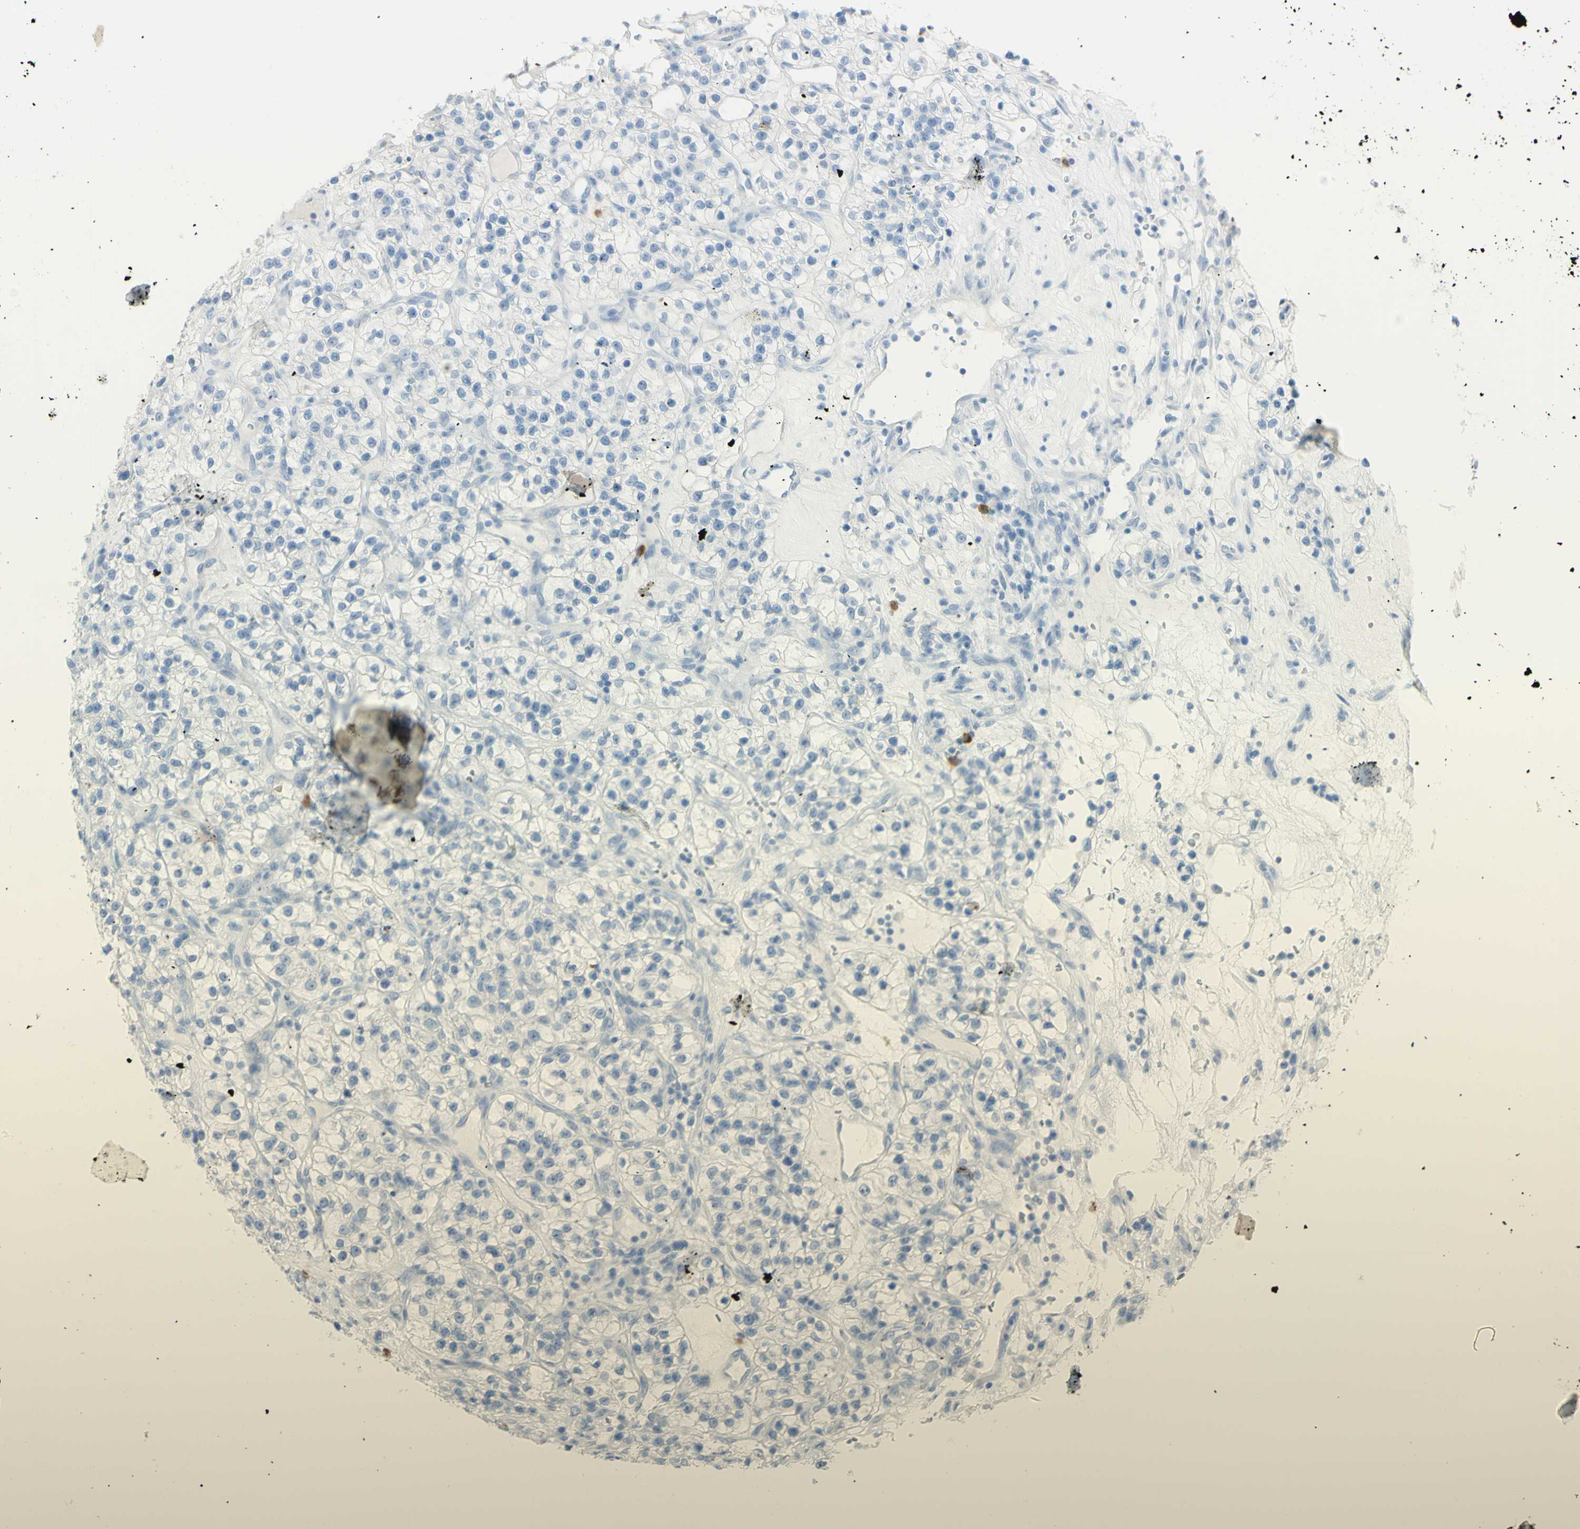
{"staining": {"intensity": "negative", "quantity": "none", "location": "none"}, "tissue": "renal cancer", "cell_type": "Tumor cells", "image_type": "cancer", "snomed": [{"axis": "morphology", "description": "Adenocarcinoma, NOS"}, {"axis": "topography", "description": "Kidney"}], "caption": "Human renal cancer (adenocarcinoma) stained for a protein using IHC displays no staining in tumor cells.", "gene": "LETM1", "patient": {"sex": "female", "age": 57}}